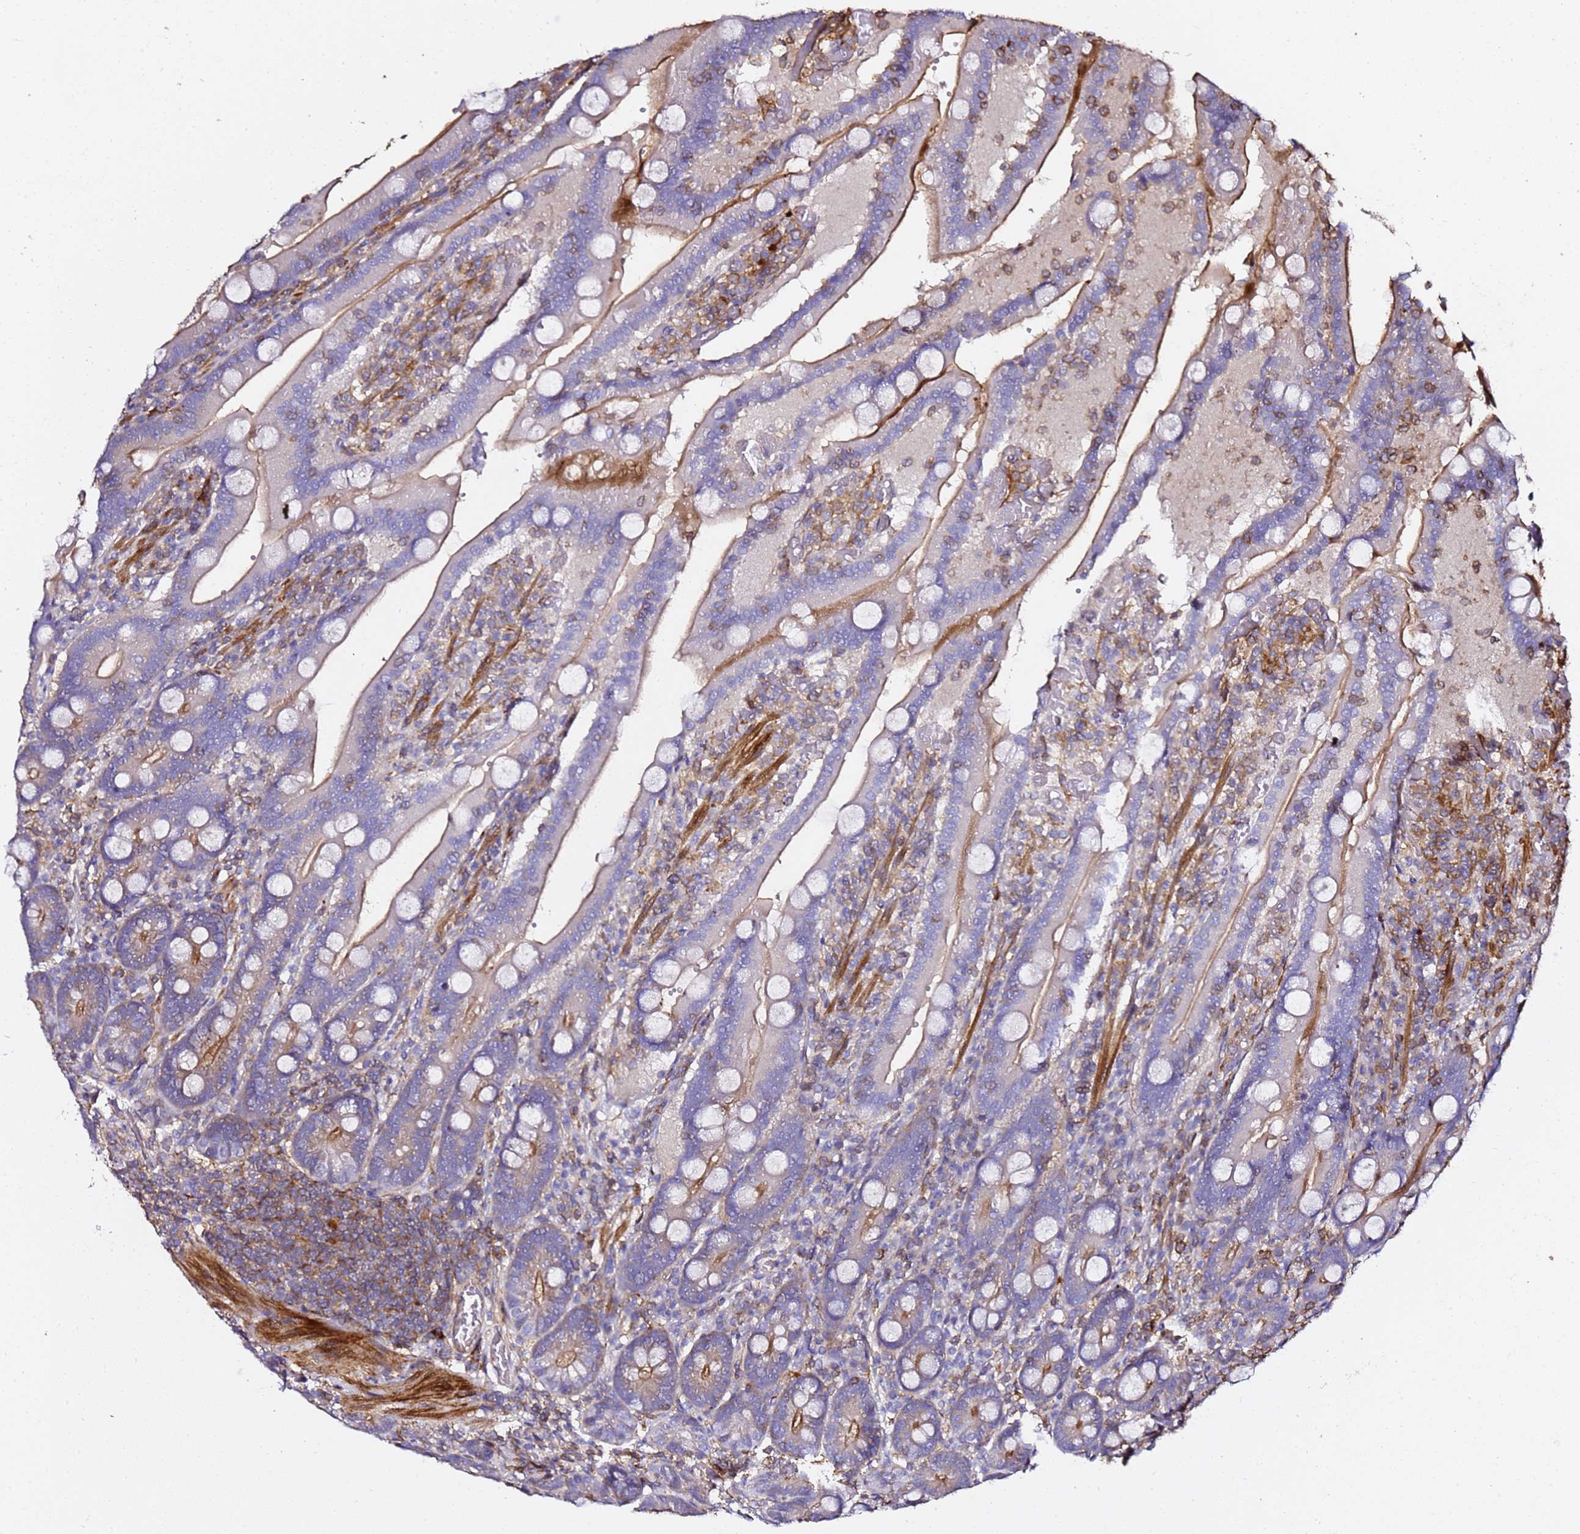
{"staining": {"intensity": "strong", "quantity": "<25%", "location": "cytoplasmic/membranous"}, "tissue": "duodenum", "cell_type": "Glandular cells", "image_type": "normal", "snomed": [{"axis": "morphology", "description": "Normal tissue, NOS"}, {"axis": "topography", "description": "Duodenum"}], "caption": "Immunohistochemical staining of normal duodenum demonstrates <25% levels of strong cytoplasmic/membranous protein staining in approximately <25% of glandular cells. (DAB (3,3'-diaminobenzidine) IHC, brown staining for protein, blue staining for nuclei).", "gene": "ZFP36L2", "patient": {"sex": "female", "age": 62}}